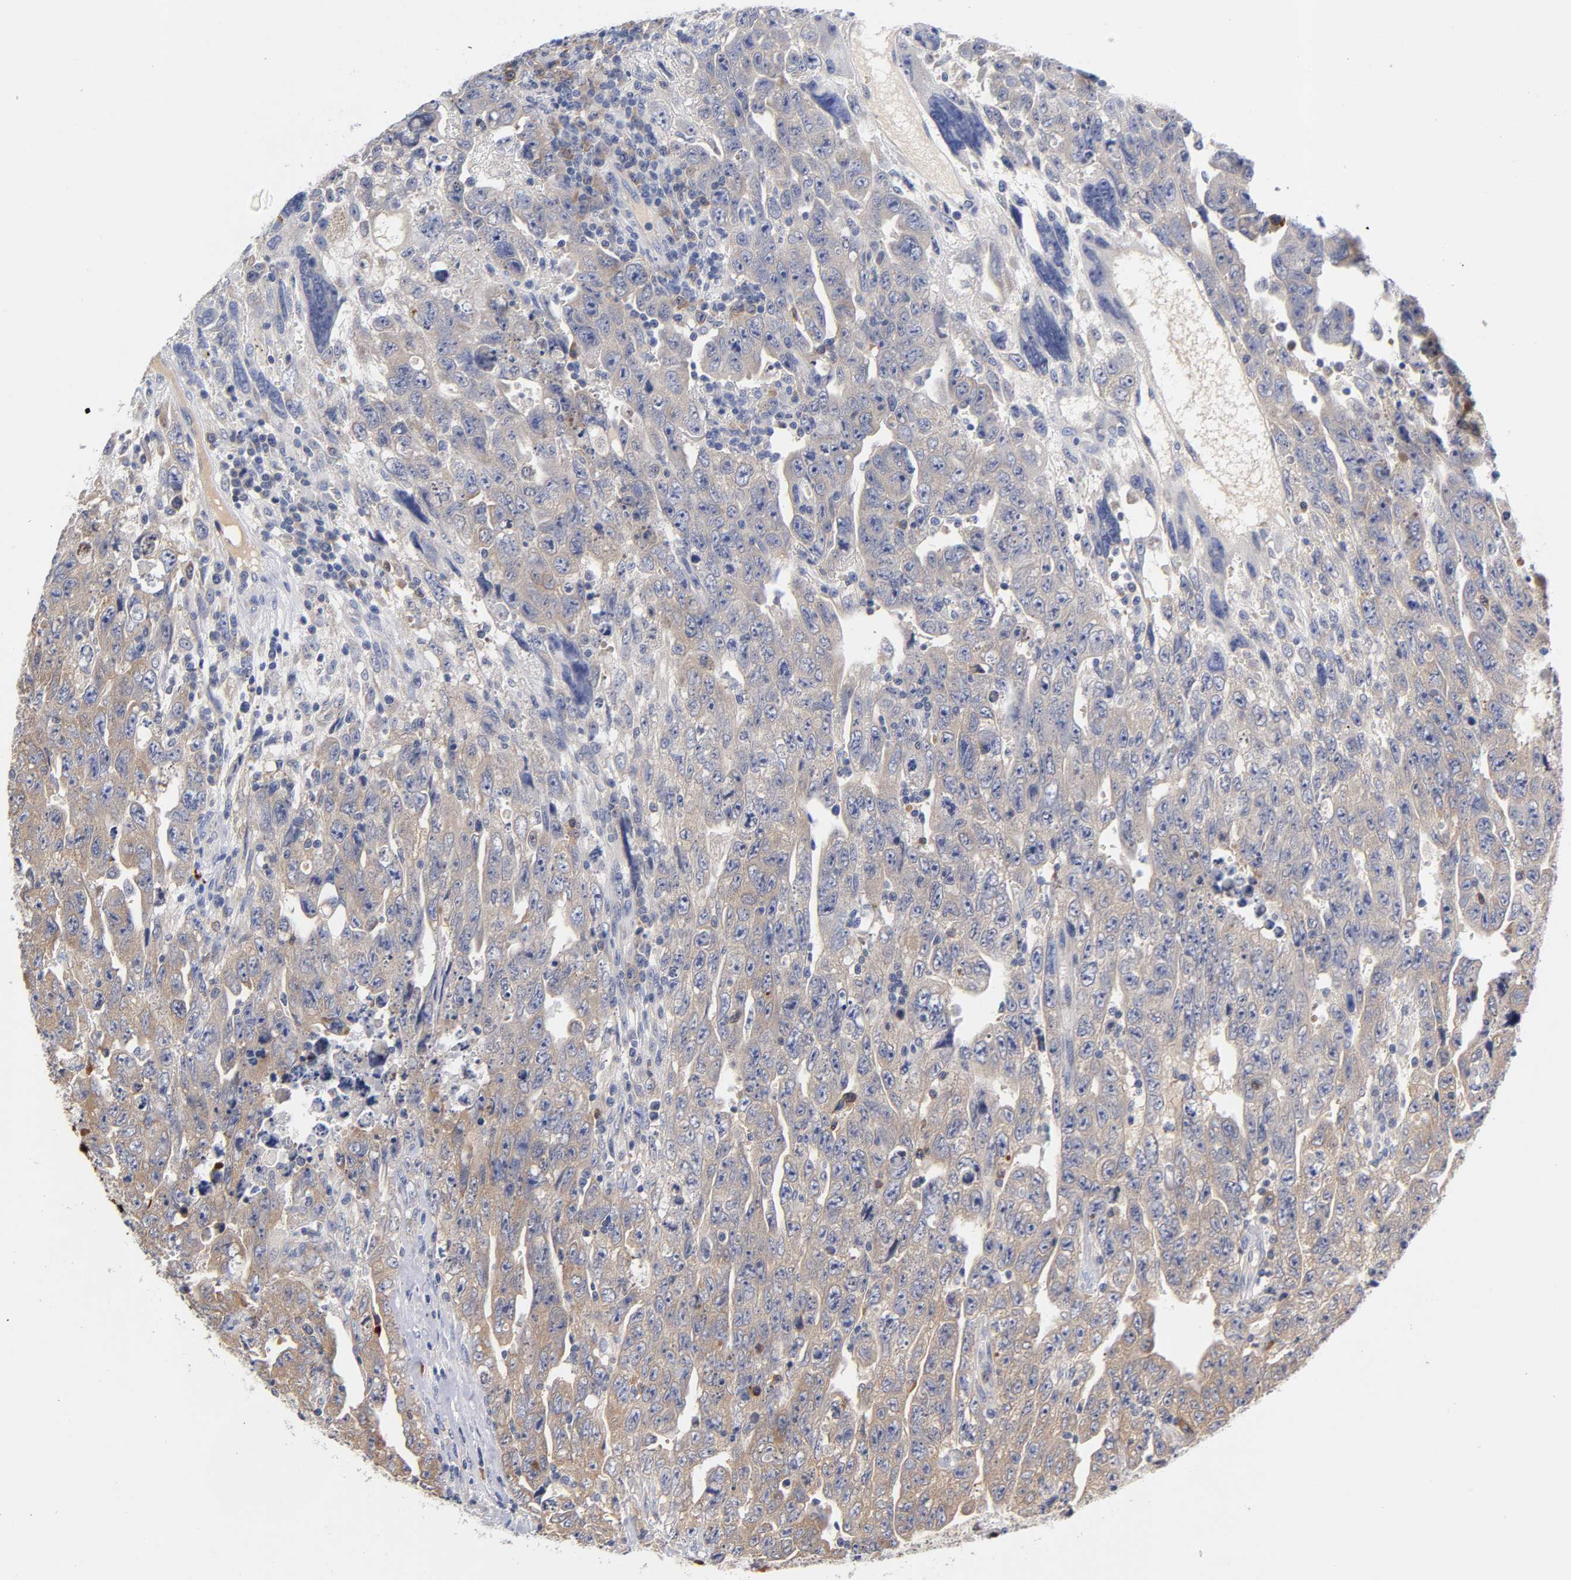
{"staining": {"intensity": "moderate", "quantity": ">75%", "location": "cytoplasmic/membranous"}, "tissue": "testis cancer", "cell_type": "Tumor cells", "image_type": "cancer", "snomed": [{"axis": "morphology", "description": "Carcinoma, Embryonal, NOS"}, {"axis": "topography", "description": "Testis"}], "caption": "Testis embryonal carcinoma was stained to show a protein in brown. There is medium levels of moderate cytoplasmic/membranous positivity in about >75% of tumor cells.", "gene": "RPS29", "patient": {"sex": "male", "age": 28}}